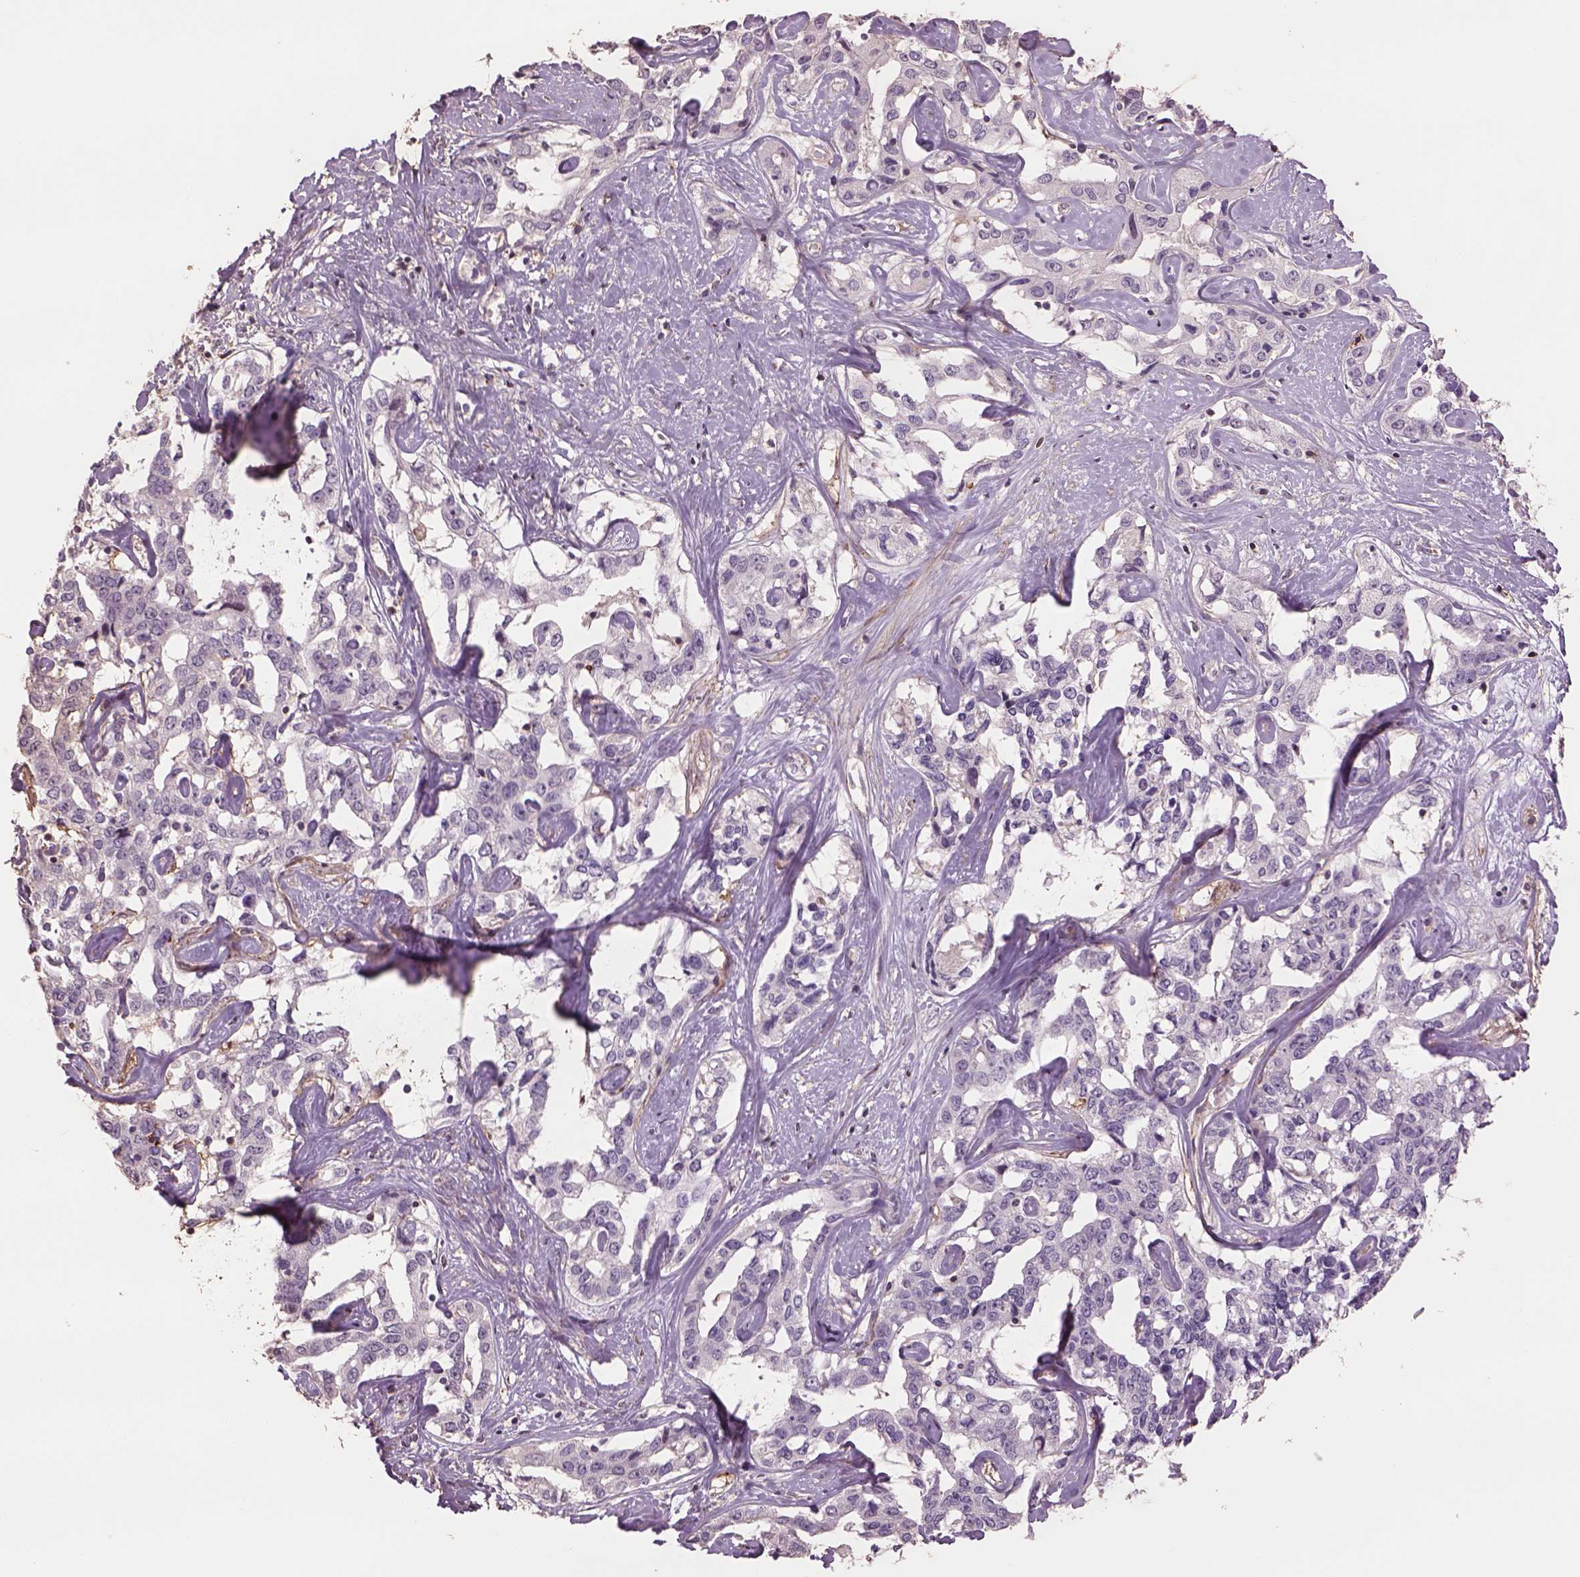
{"staining": {"intensity": "negative", "quantity": "none", "location": "none"}, "tissue": "liver cancer", "cell_type": "Tumor cells", "image_type": "cancer", "snomed": [{"axis": "morphology", "description": "Cholangiocarcinoma"}, {"axis": "topography", "description": "Liver"}], "caption": "A micrograph of human liver cancer is negative for staining in tumor cells.", "gene": "LIN7A", "patient": {"sex": "male", "age": 59}}